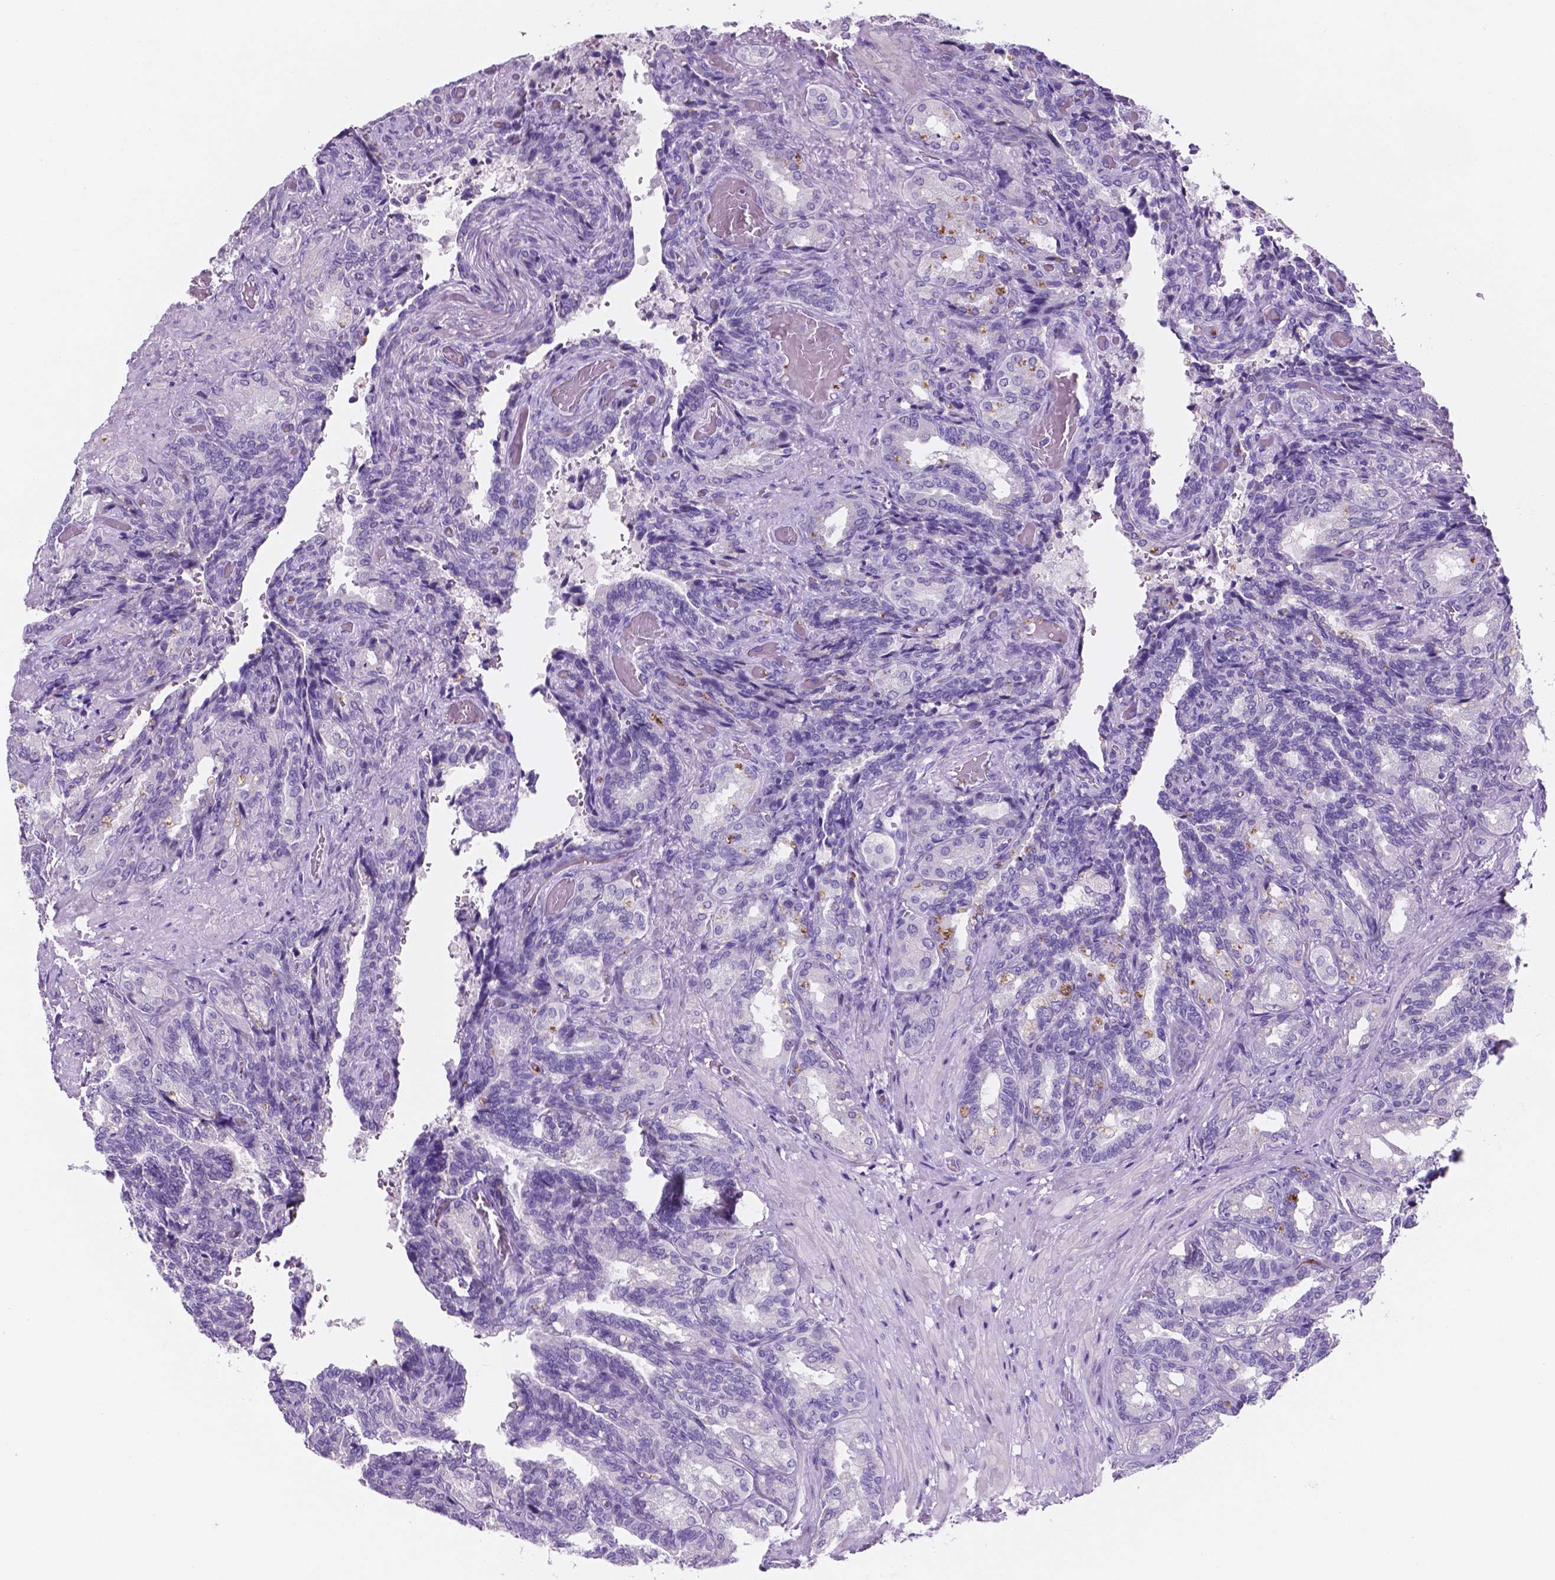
{"staining": {"intensity": "negative", "quantity": "none", "location": "none"}, "tissue": "seminal vesicle", "cell_type": "Glandular cells", "image_type": "normal", "snomed": [{"axis": "morphology", "description": "Normal tissue, NOS"}, {"axis": "topography", "description": "Seminal veicle"}], "caption": "IHC of normal human seminal vesicle displays no expression in glandular cells.", "gene": "EBLN2", "patient": {"sex": "male", "age": 68}}